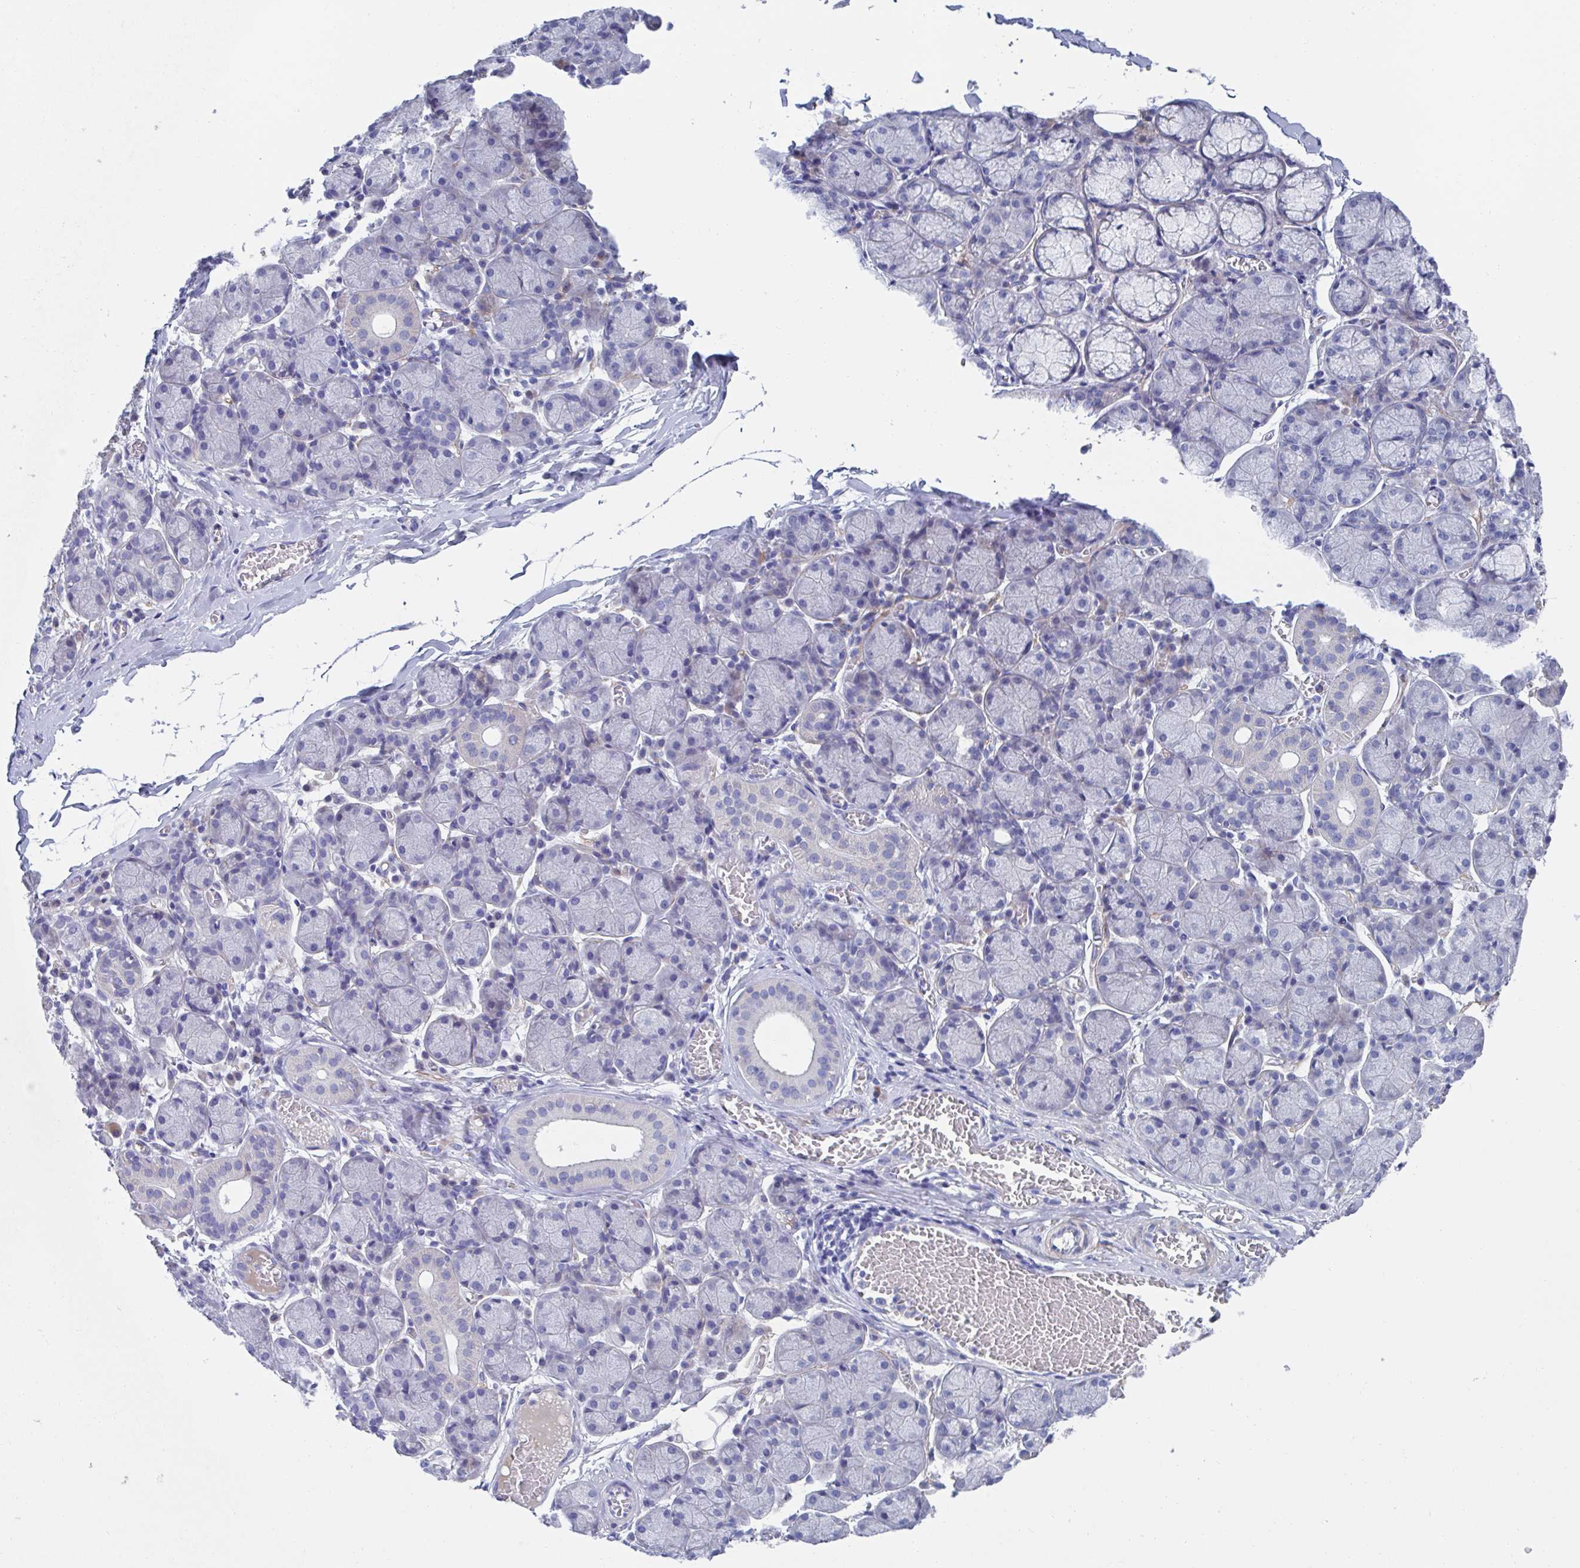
{"staining": {"intensity": "negative", "quantity": "none", "location": "none"}, "tissue": "salivary gland", "cell_type": "Glandular cells", "image_type": "normal", "snomed": [{"axis": "morphology", "description": "Normal tissue, NOS"}, {"axis": "topography", "description": "Salivary gland"}], "caption": "Immunohistochemistry (IHC) of benign salivary gland demonstrates no positivity in glandular cells.", "gene": "CDH2", "patient": {"sex": "female", "age": 24}}